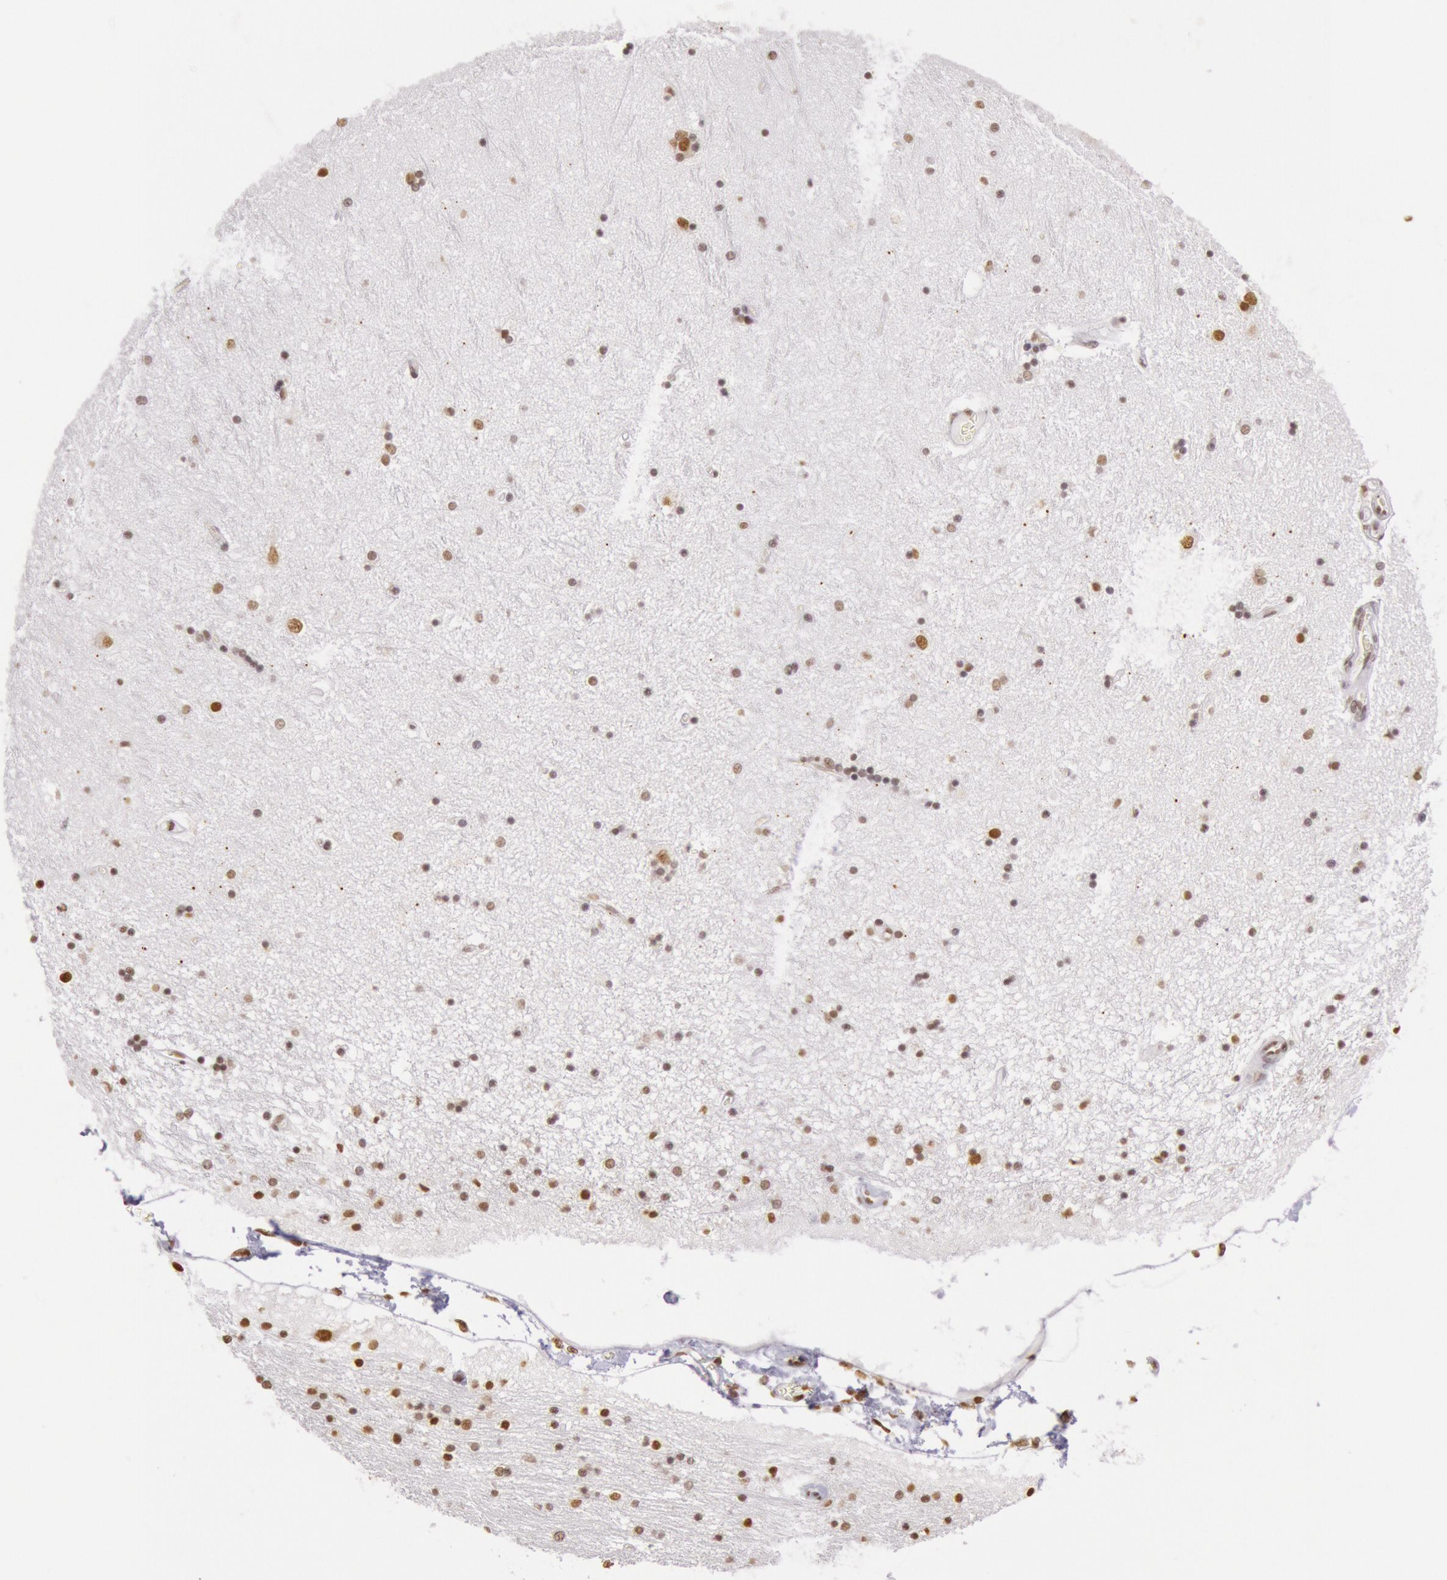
{"staining": {"intensity": "moderate", "quantity": ">75%", "location": "nuclear"}, "tissue": "hippocampus", "cell_type": "Glial cells", "image_type": "normal", "snomed": [{"axis": "morphology", "description": "Normal tissue, NOS"}, {"axis": "topography", "description": "Hippocampus"}], "caption": "Hippocampus stained with DAB IHC shows medium levels of moderate nuclear expression in about >75% of glial cells. (DAB = brown stain, brightfield microscopy at high magnification).", "gene": "HNRNPH1", "patient": {"sex": "female", "age": 54}}